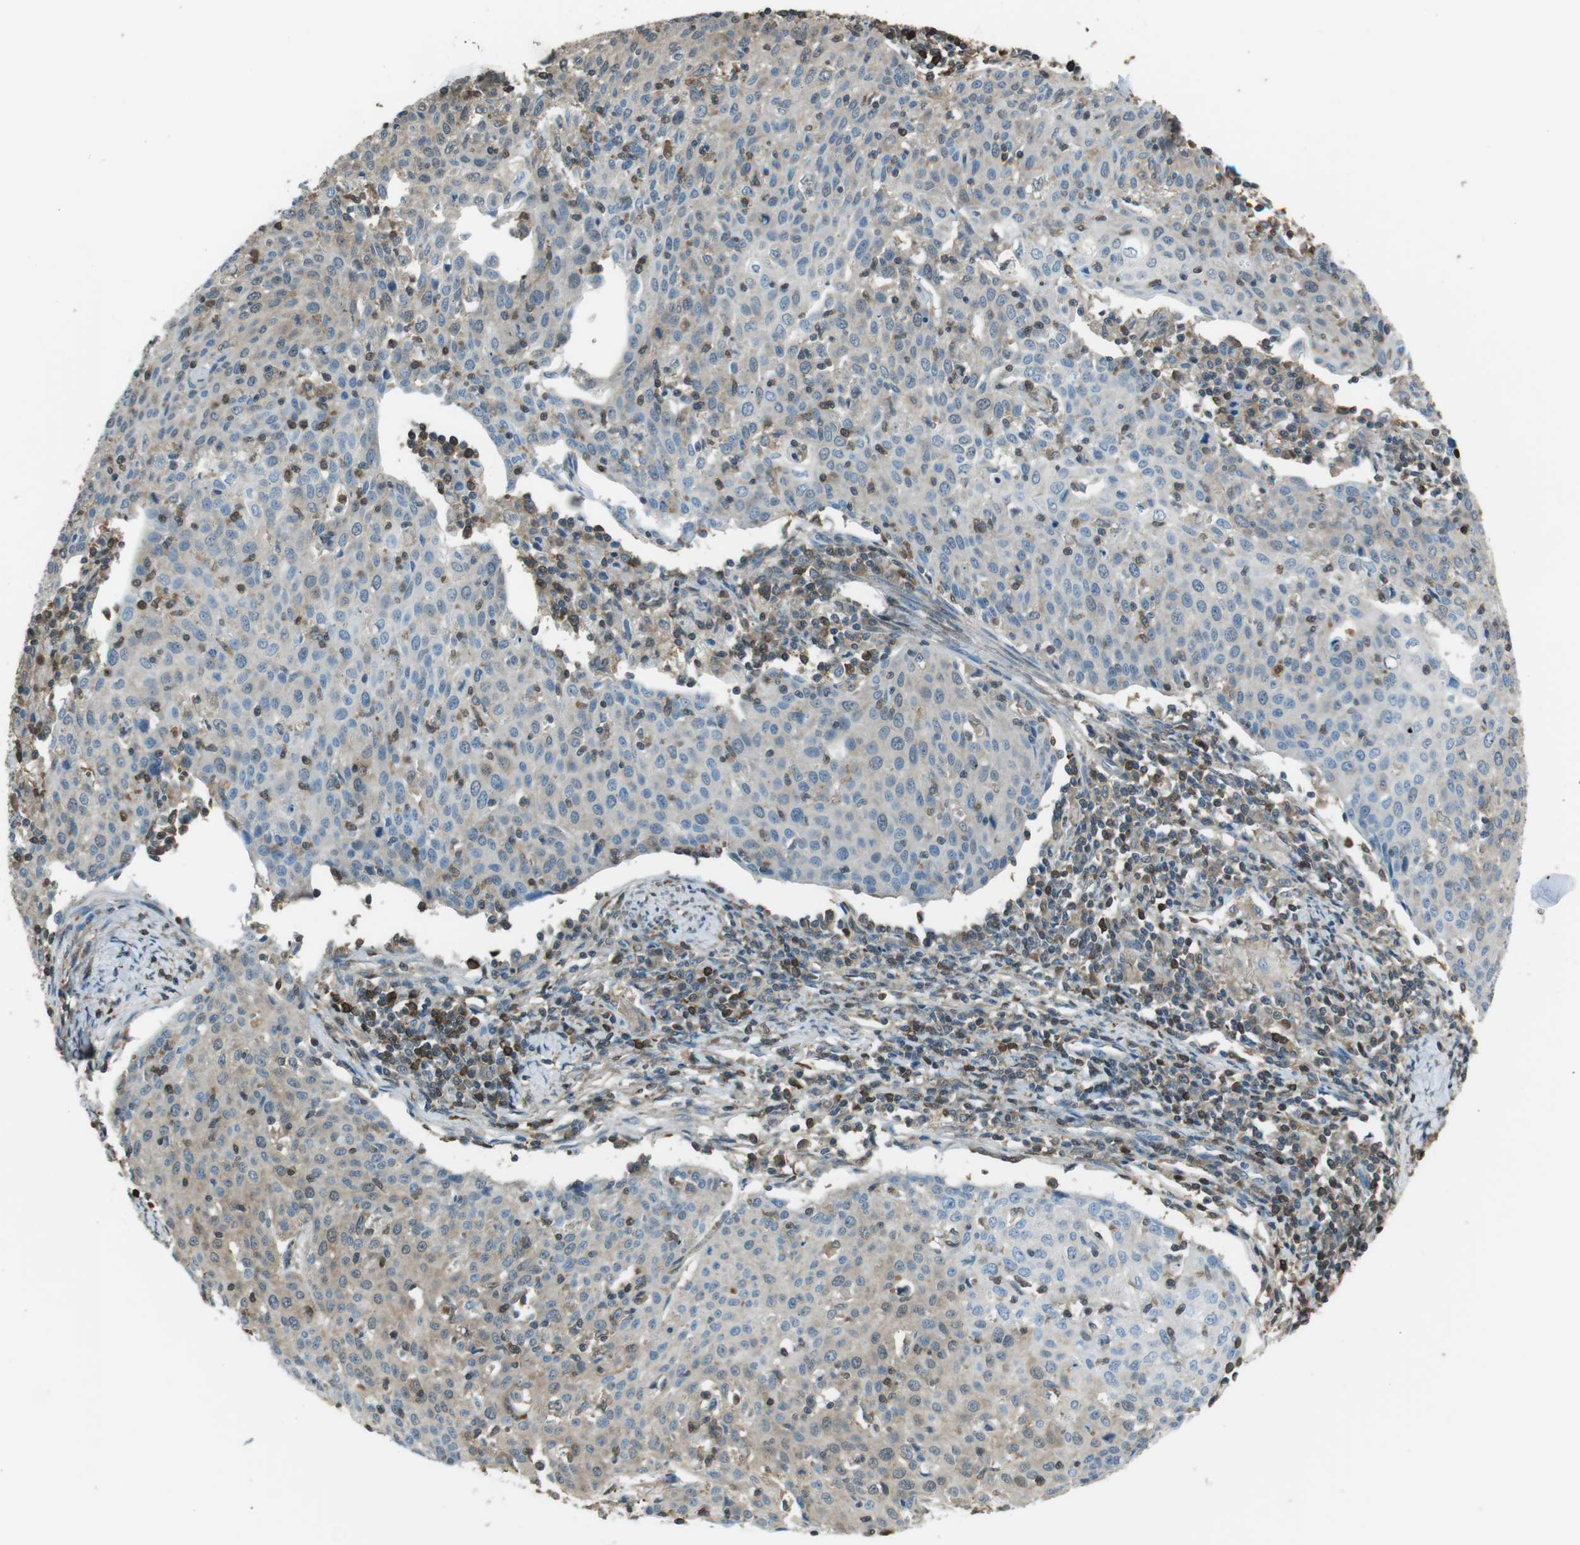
{"staining": {"intensity": "weak", "quantity": "25%-75%", "location": "cytoplasmic/membranous"}, "tissue": "cervical cancer", "cell_type": "Tumor cells", "image_type": "cancer", "snomed": [{"axis": "morphology", "description": "Squamous cell carcinoma, NOS"}, {"axis": "topography", "description": "Cervix"}], "caption": "Weak cytoplasmic/membranous protein positivity is identified in about 25%-75% of tumor cells in cervical cancer (squamous cell carcinoma). (DAB (3,3'-diaminobenzidine) IHC, brown staining for protein, blue staining for nuclei).", "gene": "TWSG1", "patient": {"sex": "female", "age": 38}}